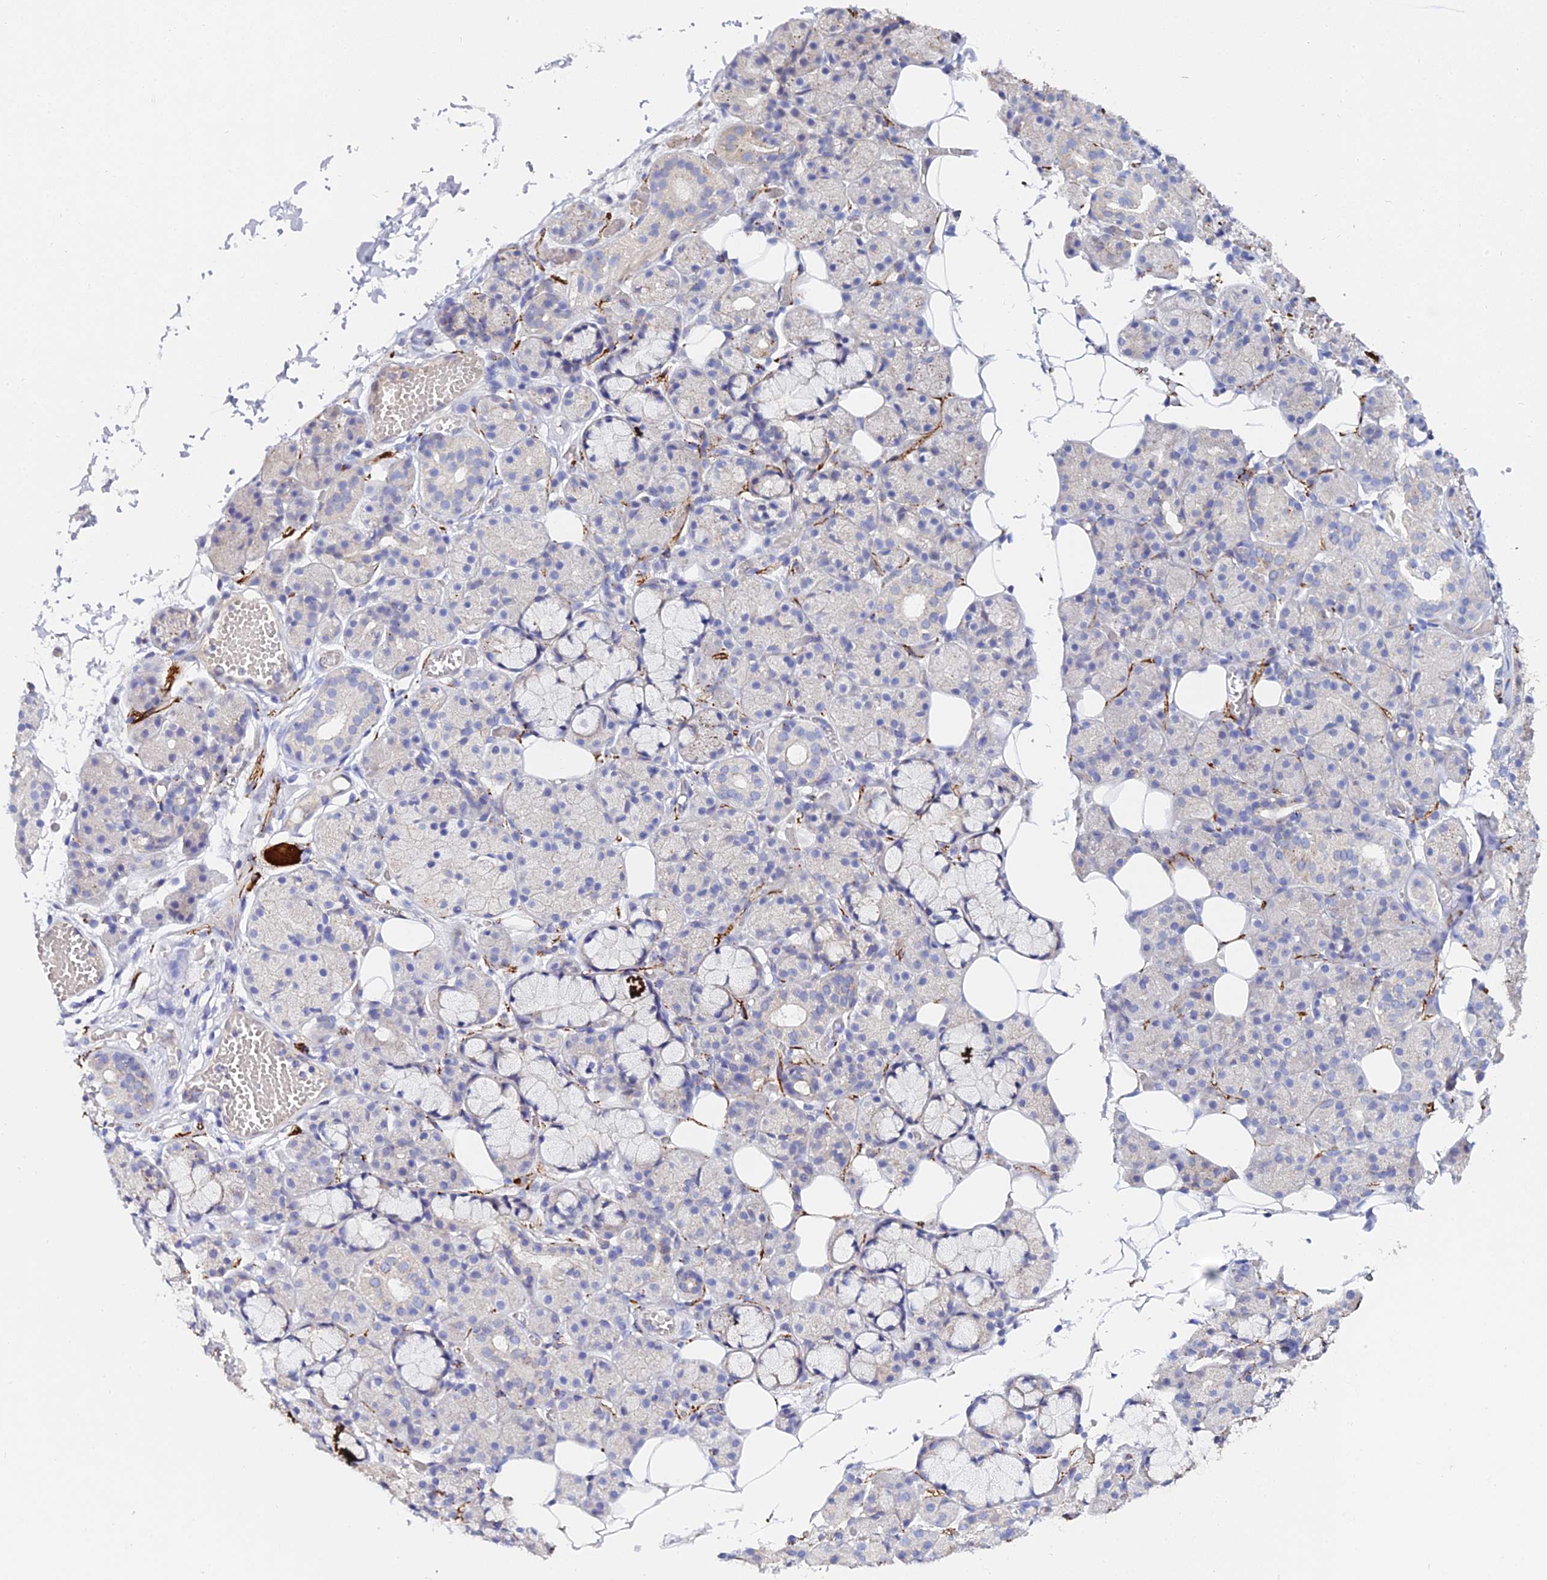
{"staining": {"intensity": "weak", "quantity": "<25%", "location": "cytoplasmic/membranous"}, "tissue": "salivary gland", "cell_type": "Glandular cells", "image_type": "normal", "snomed": [{"axis": "morphology", "description": "Normal tissue, NOS"}, {"axis": "topography", "description": "Salivary gland"}], "caption": "Glandular cells show no significant protein staining in unremarkable salivary gland.", "gene": "APOBEC3H", "patient": {"sex": "male", "age": 63}}